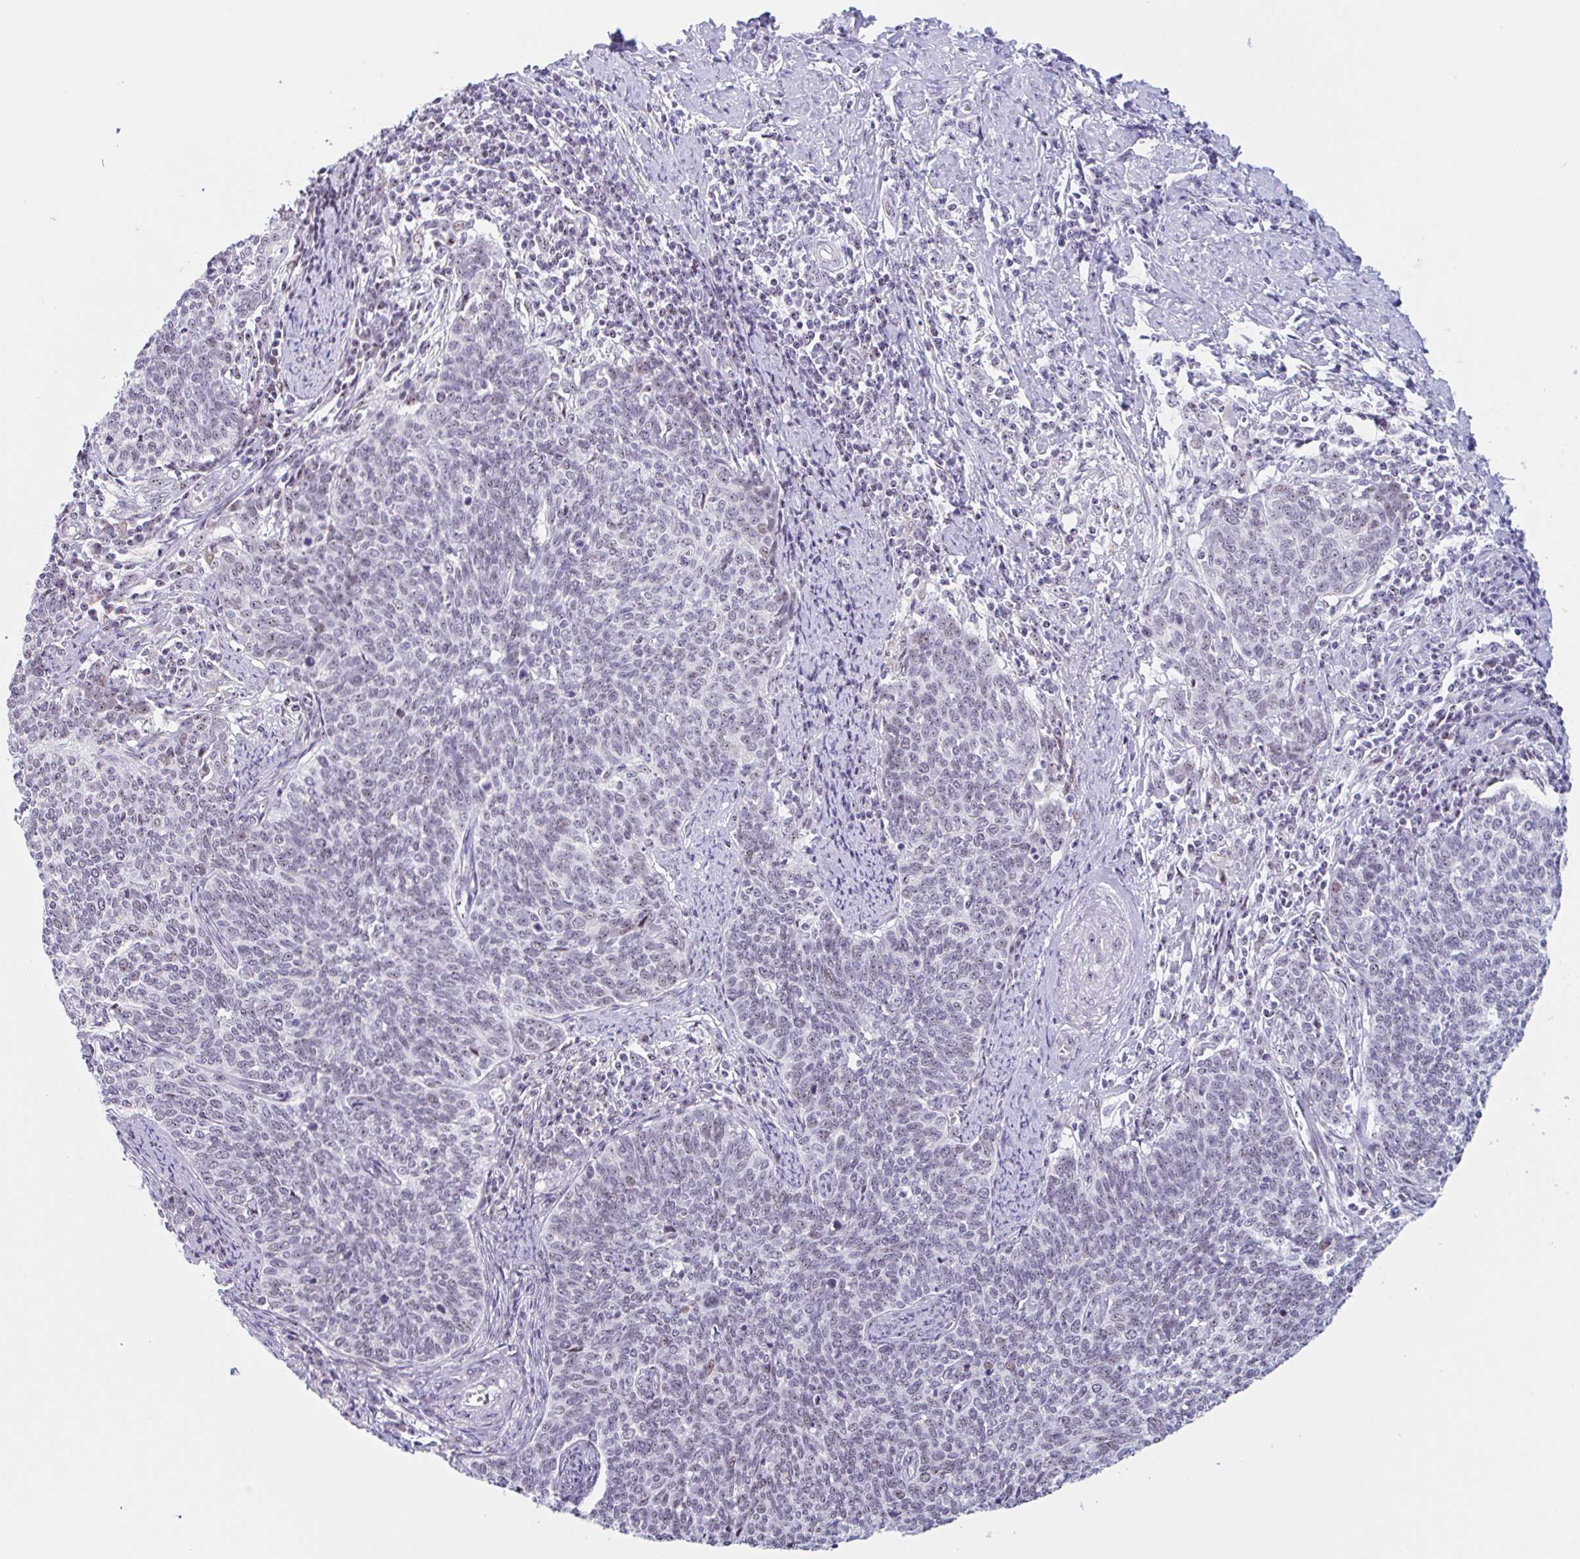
{"staining": {"intensity": "weak", "quantity": "<25%", "location": "nuclear"}, "tissue": "cervical cancer", "cell_type": "Tumor cells", "image_type": "cancer", "snomed": [{"axis": "morphology", "description": "Squamous cell carcinoma, NOS"}, {"axis": "topography", "description": "Cervix"}], "caption": "This is an IHC histopathology image of human squamous cell carcinoma (cervical). There is no positivity in tumor cells.", "gene": "LENG9", "patient": {"sex": "female", "age": 39}}